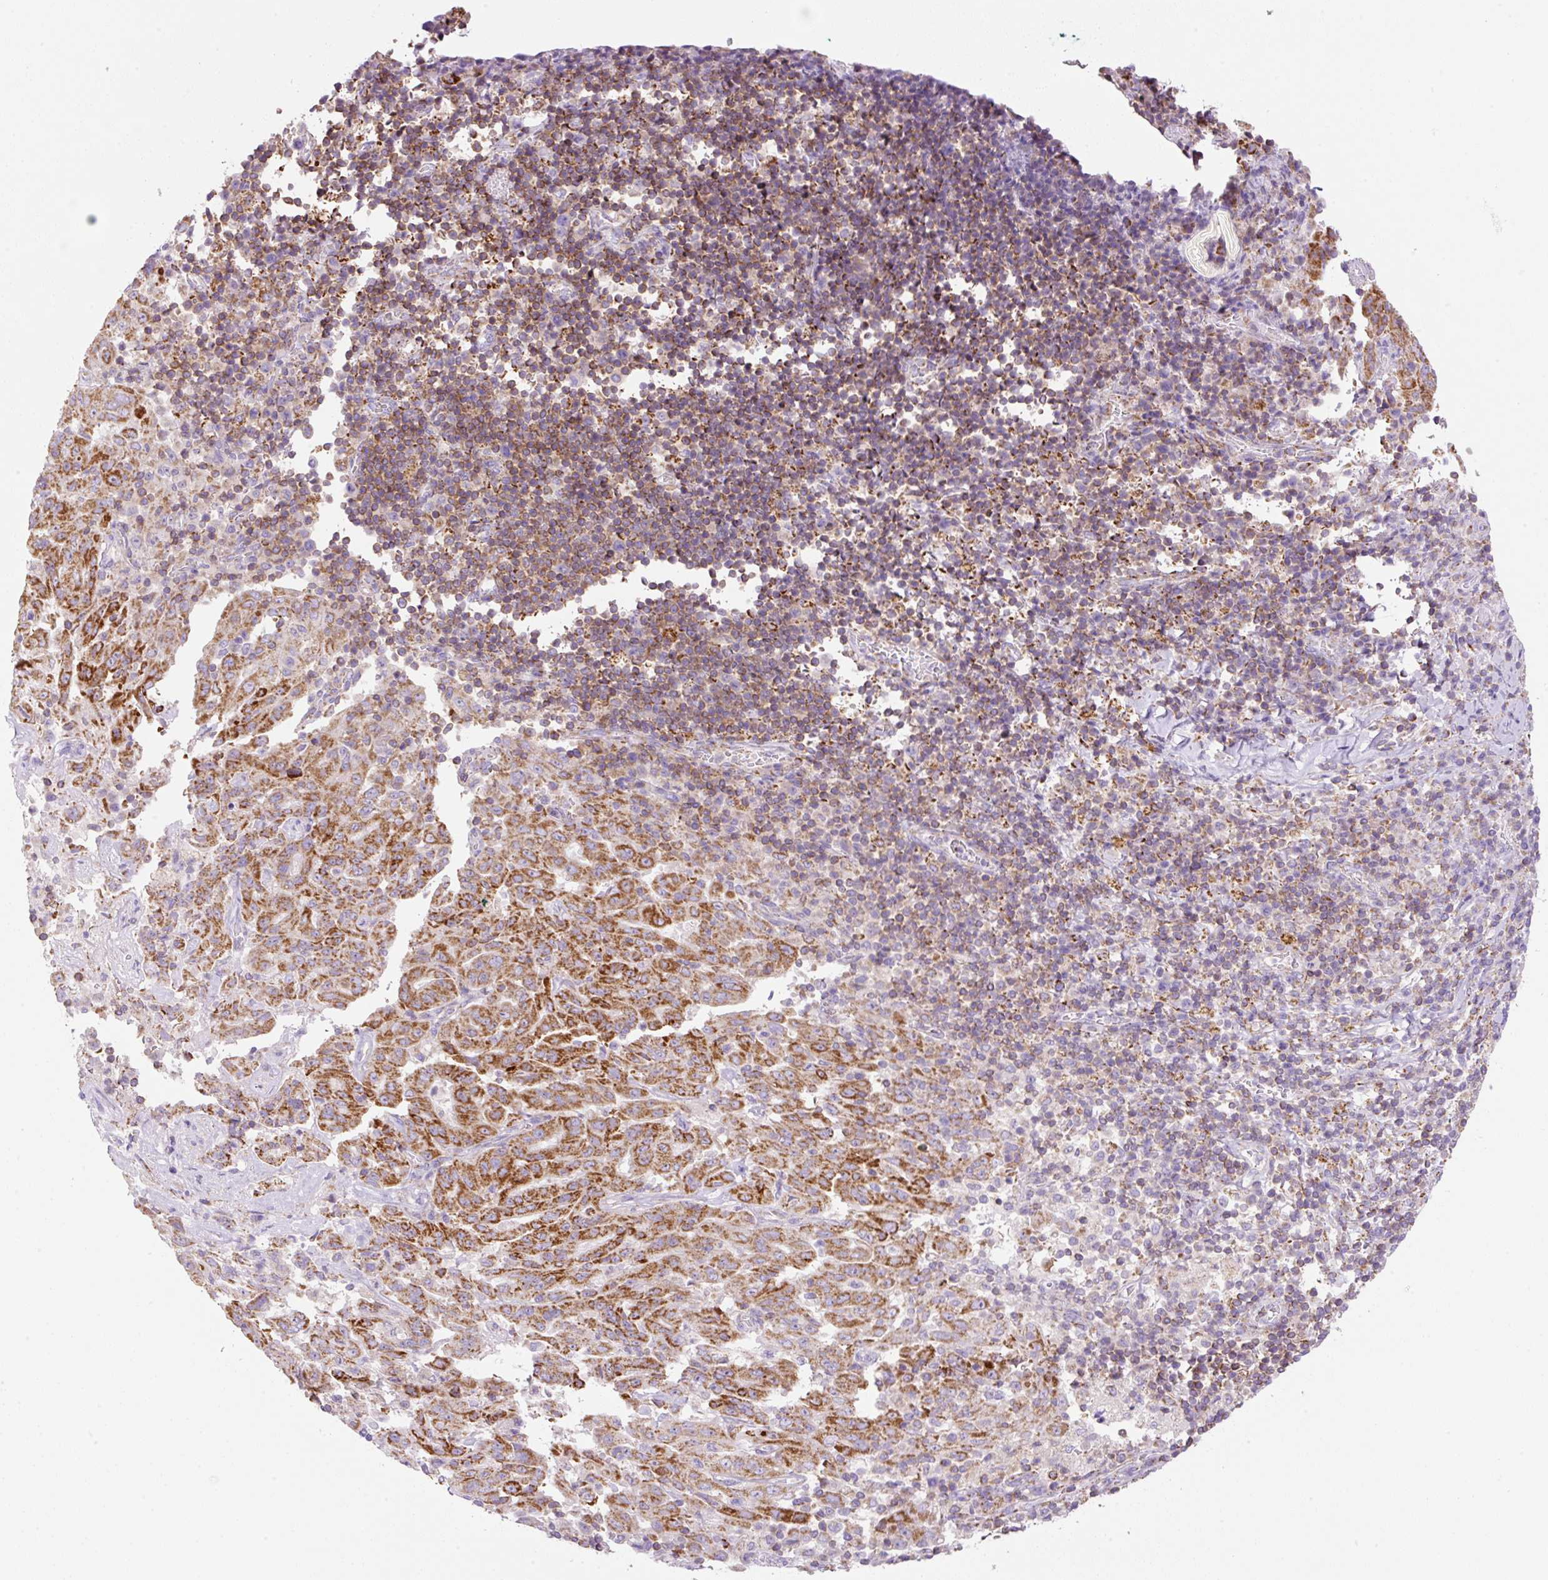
{"staining": {"intensity": "strong", "quantity": ">75%", "location": "cytoplasmic/membranous"}, "tissue": "pancreatic cancer", "cell_type": "Tumor cells", "image_type": "cancer", "snomed": [{"axis": "morphology", "description": "Adenocarcinoma, NOS"}, {"axis": "topography", "description": "Pancreas"}], "caption": "DAB (3,3'-diaminobenzidine) immunohistochemical staining of pancreatic adenocarcinoma exhibits strong cytoplasmic/membranous protein positivity in about >75% of tumor cells. The staining is performed using DAB brown chromogen to label protein expression. The nuclei are counter-stained blue using hematoxylin.", "gene": "NF1", "patient": {"sex": "male", "age": 63}}